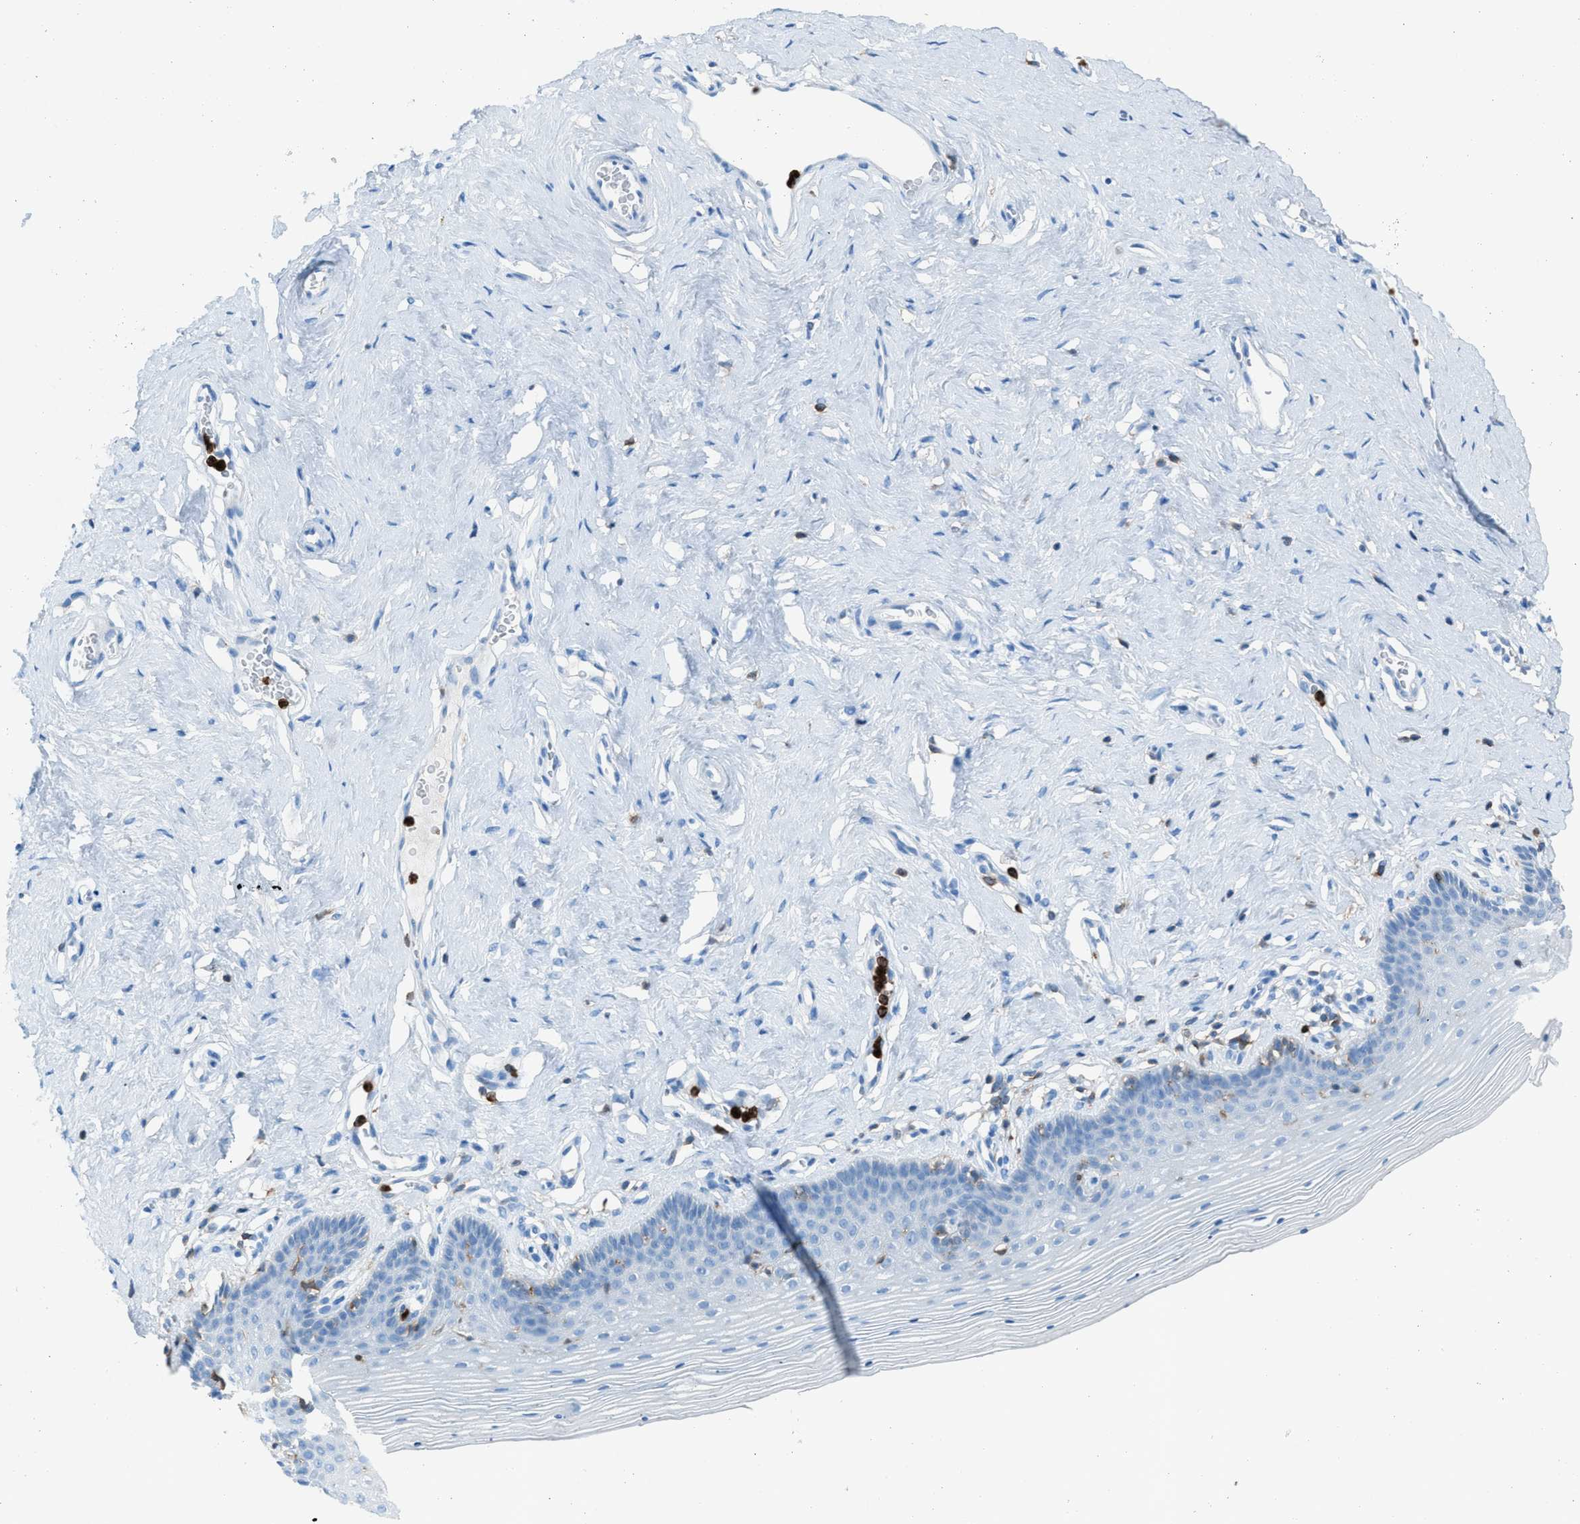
{"staining": {"intensity": "weak", "quantity": "<25%", "location": "cytoplasmic/membranous"}, "tissue": "vagina", "cell_type": "Squamous epithelial cells", "image_type": "normal", "snomed": [{"axis": "morphology", "description": "Normal tissue, NOS"}, {"axis": "topography", "description": "Vagina"}], "caption": "Benign vagina was stained to show a protein in brown. There is no significant staining in squamous epithelial cells. (DAB (3,3'-diaminobenzidine) immunohistochemistry with hematoxylin counter stain).", "gene": "ITGB2", "patient": {"sex": "female", "age": 32}}